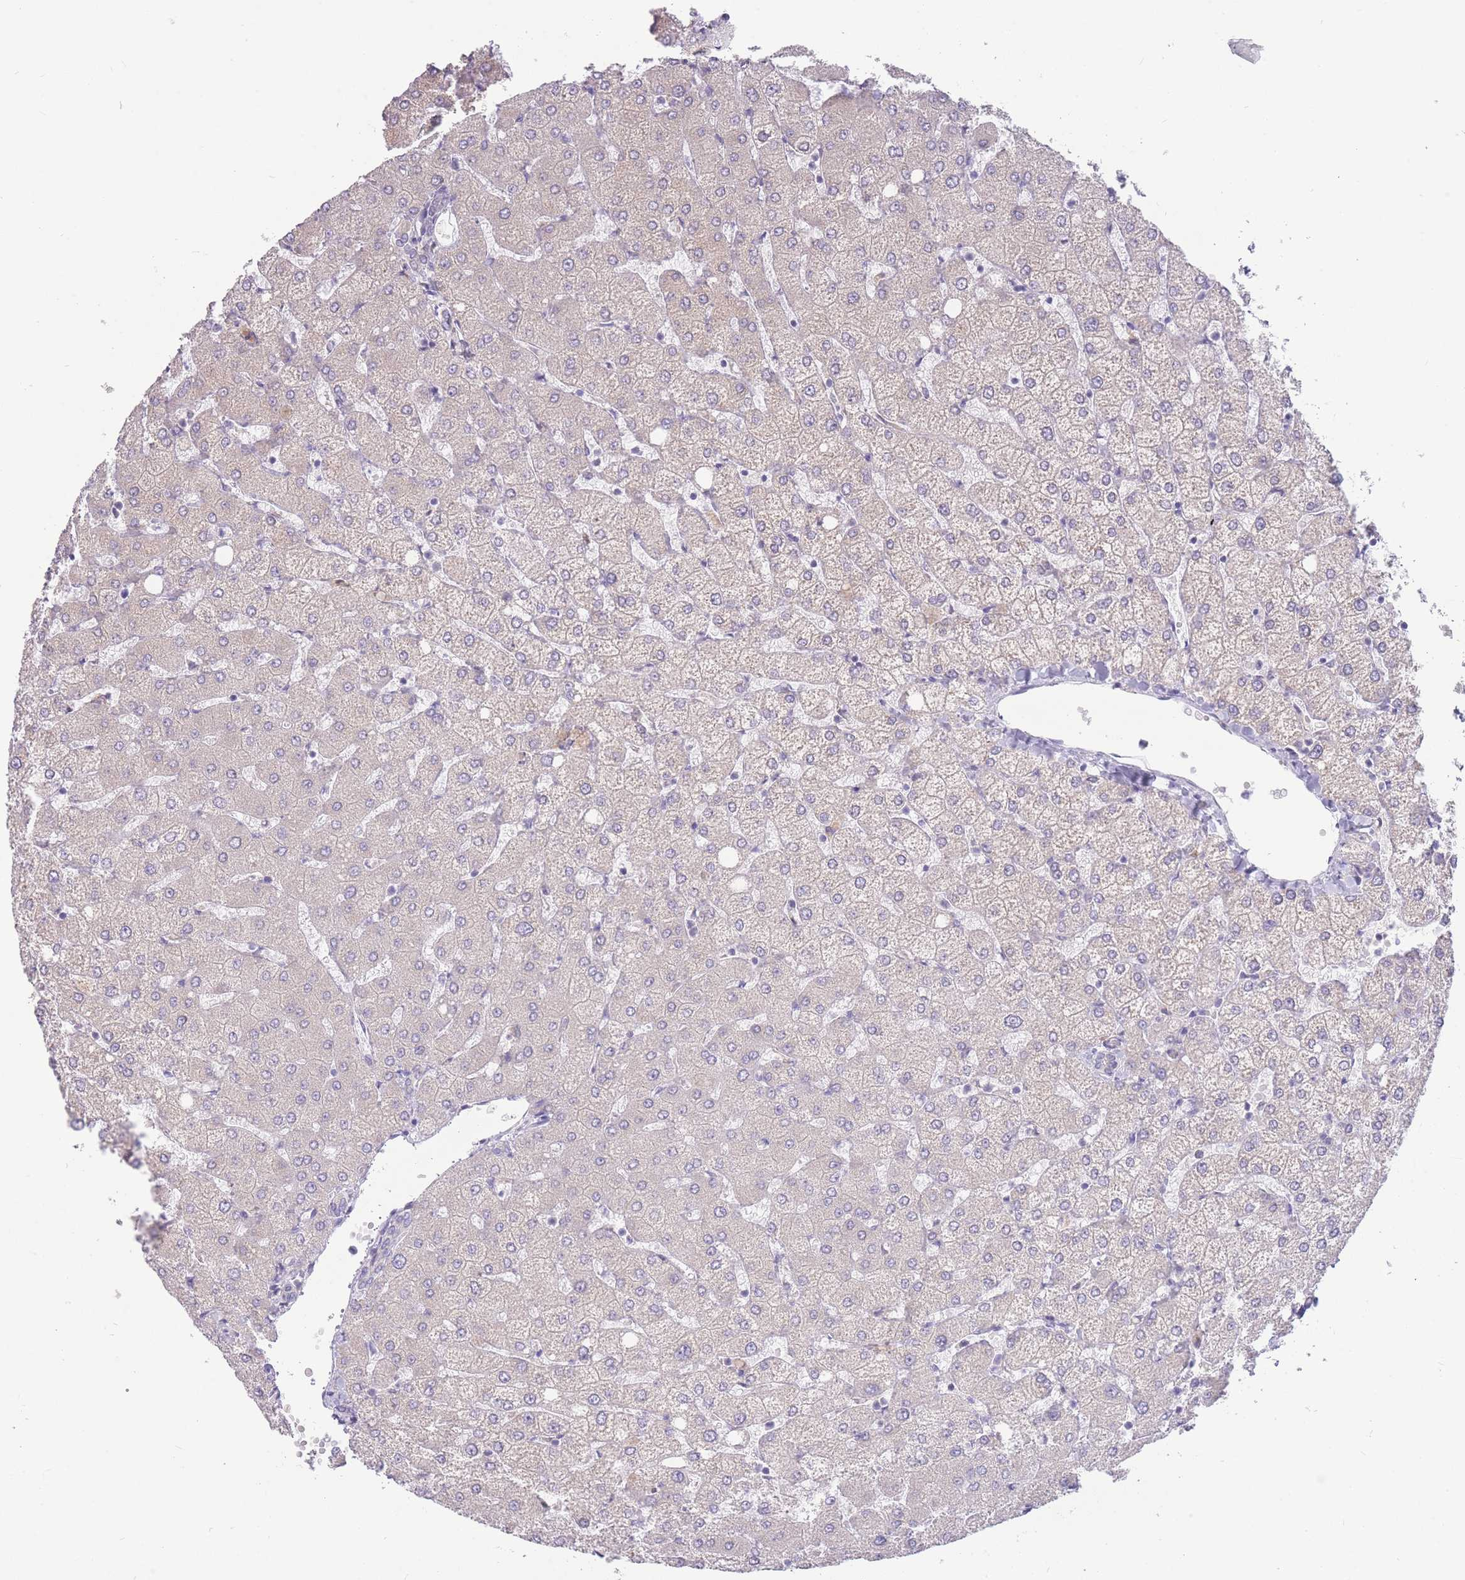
{"staining": {"intensity": "negative", "quantity": "none", "location": "none"}, "tissue": "liver", "cell_type": "Cholangiocytes", "image_type": "normal", "snomed": [{"axis": "morphology", "description": "Normal tissue, NOS"}, {"axis": "topography", "description": "Liver"}], "caption": "An immunohistochemistry (IHC) photomicrograph of benign liver is shown. There is no staining in cholangiocytes of liver.", "gene": "TRAPPC5", "patient": {"sex": "female", "age": 54}}